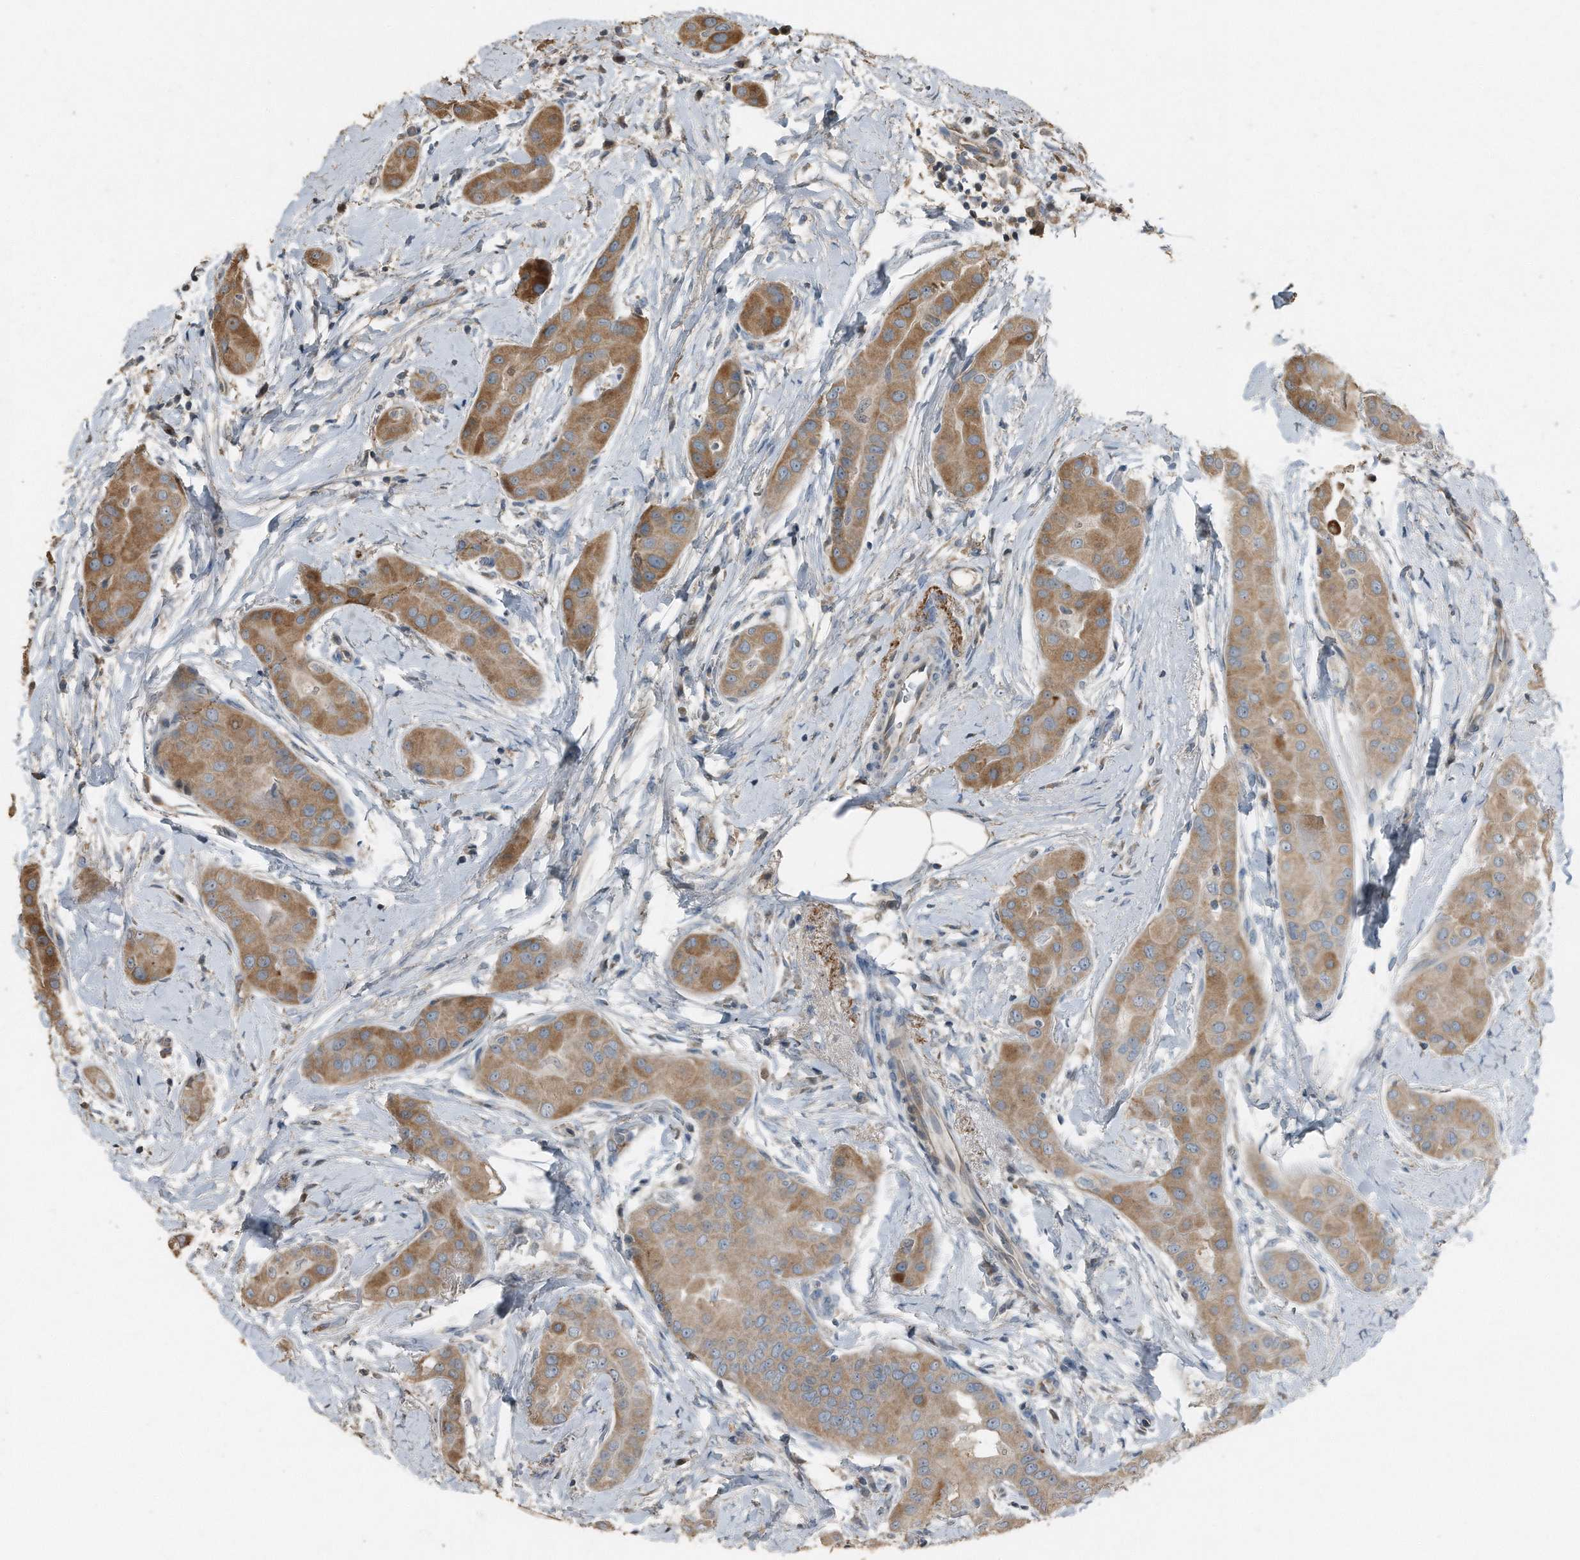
{"staining": {"intensity": "moderate", "quantity": ">75%", "location": "cytoplasmic/membranous"}, "tissue": "thyroid cancer", "cell_type": "Tumor cells", "image_type": "cancer", "snomed": [{"axis": "morphology", "description": "Papillary adenocarcinoma, NOS"}, {"axis": "topography", "description": "Thyroid gland"}], "caption": "The immunohistochemical stain shows moderate cytoplasmic/membranous staining in tumor cells of thyroid papillary adenocarcinoma tissue.", "gene": "C9", "patient": {"sex": "male", "age": 33}}